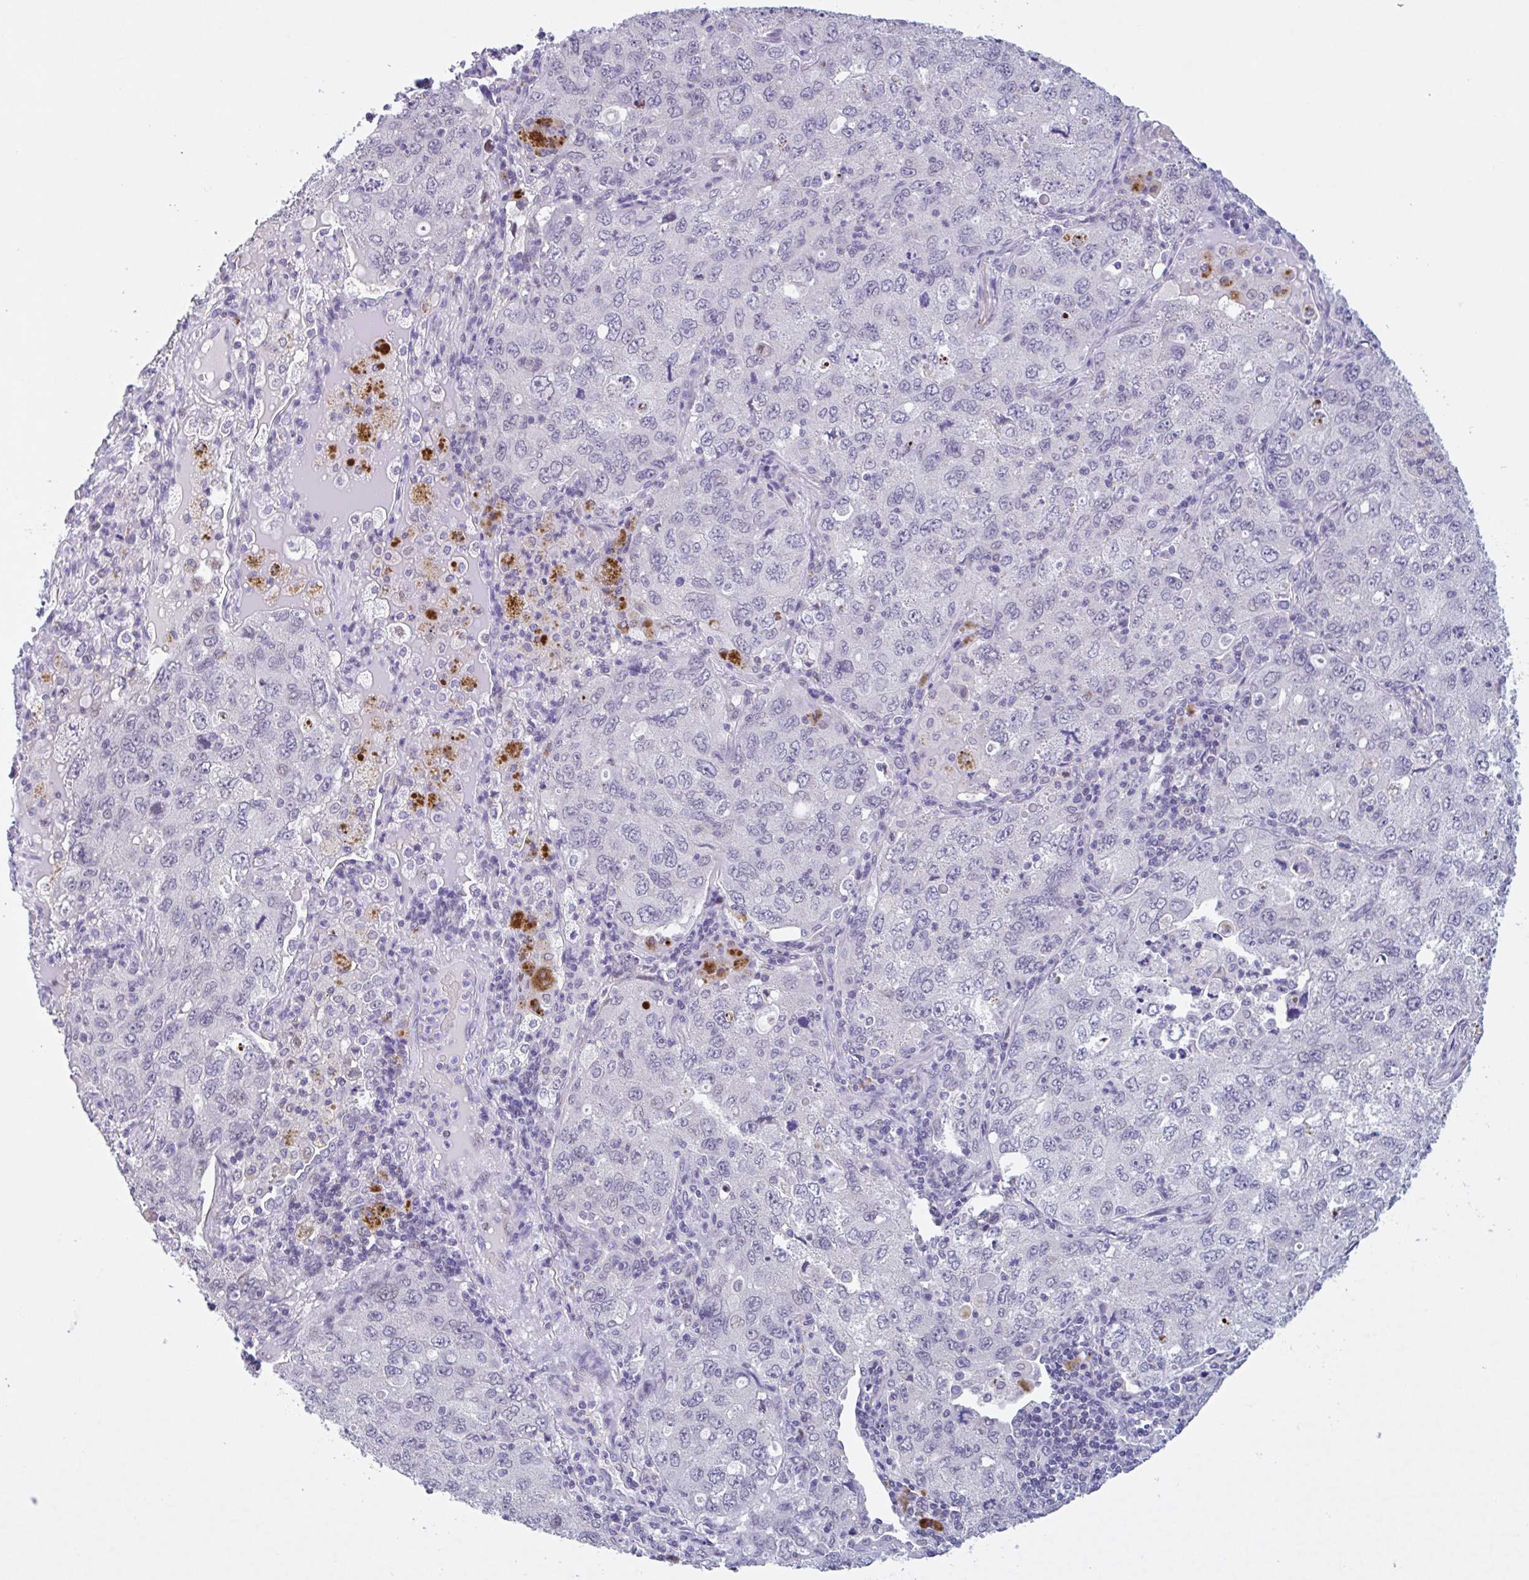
{"staining": {"intensity": "negative", "quantity": "none", "location": "none"}, "tissue": "lung cancer", "cell_type": "Tumor cells", "image_type": "cancer", "snomed": [{"axis": "morphology", "description": "Adenocarcinoma, NOS"}, {"axis": "topography", "description": "Lung"}], "caption": "Tumor cells show no significant positivity in lung cancer.", "gene": "RHAG", "patient": {"sex": "female", "age": 57}}